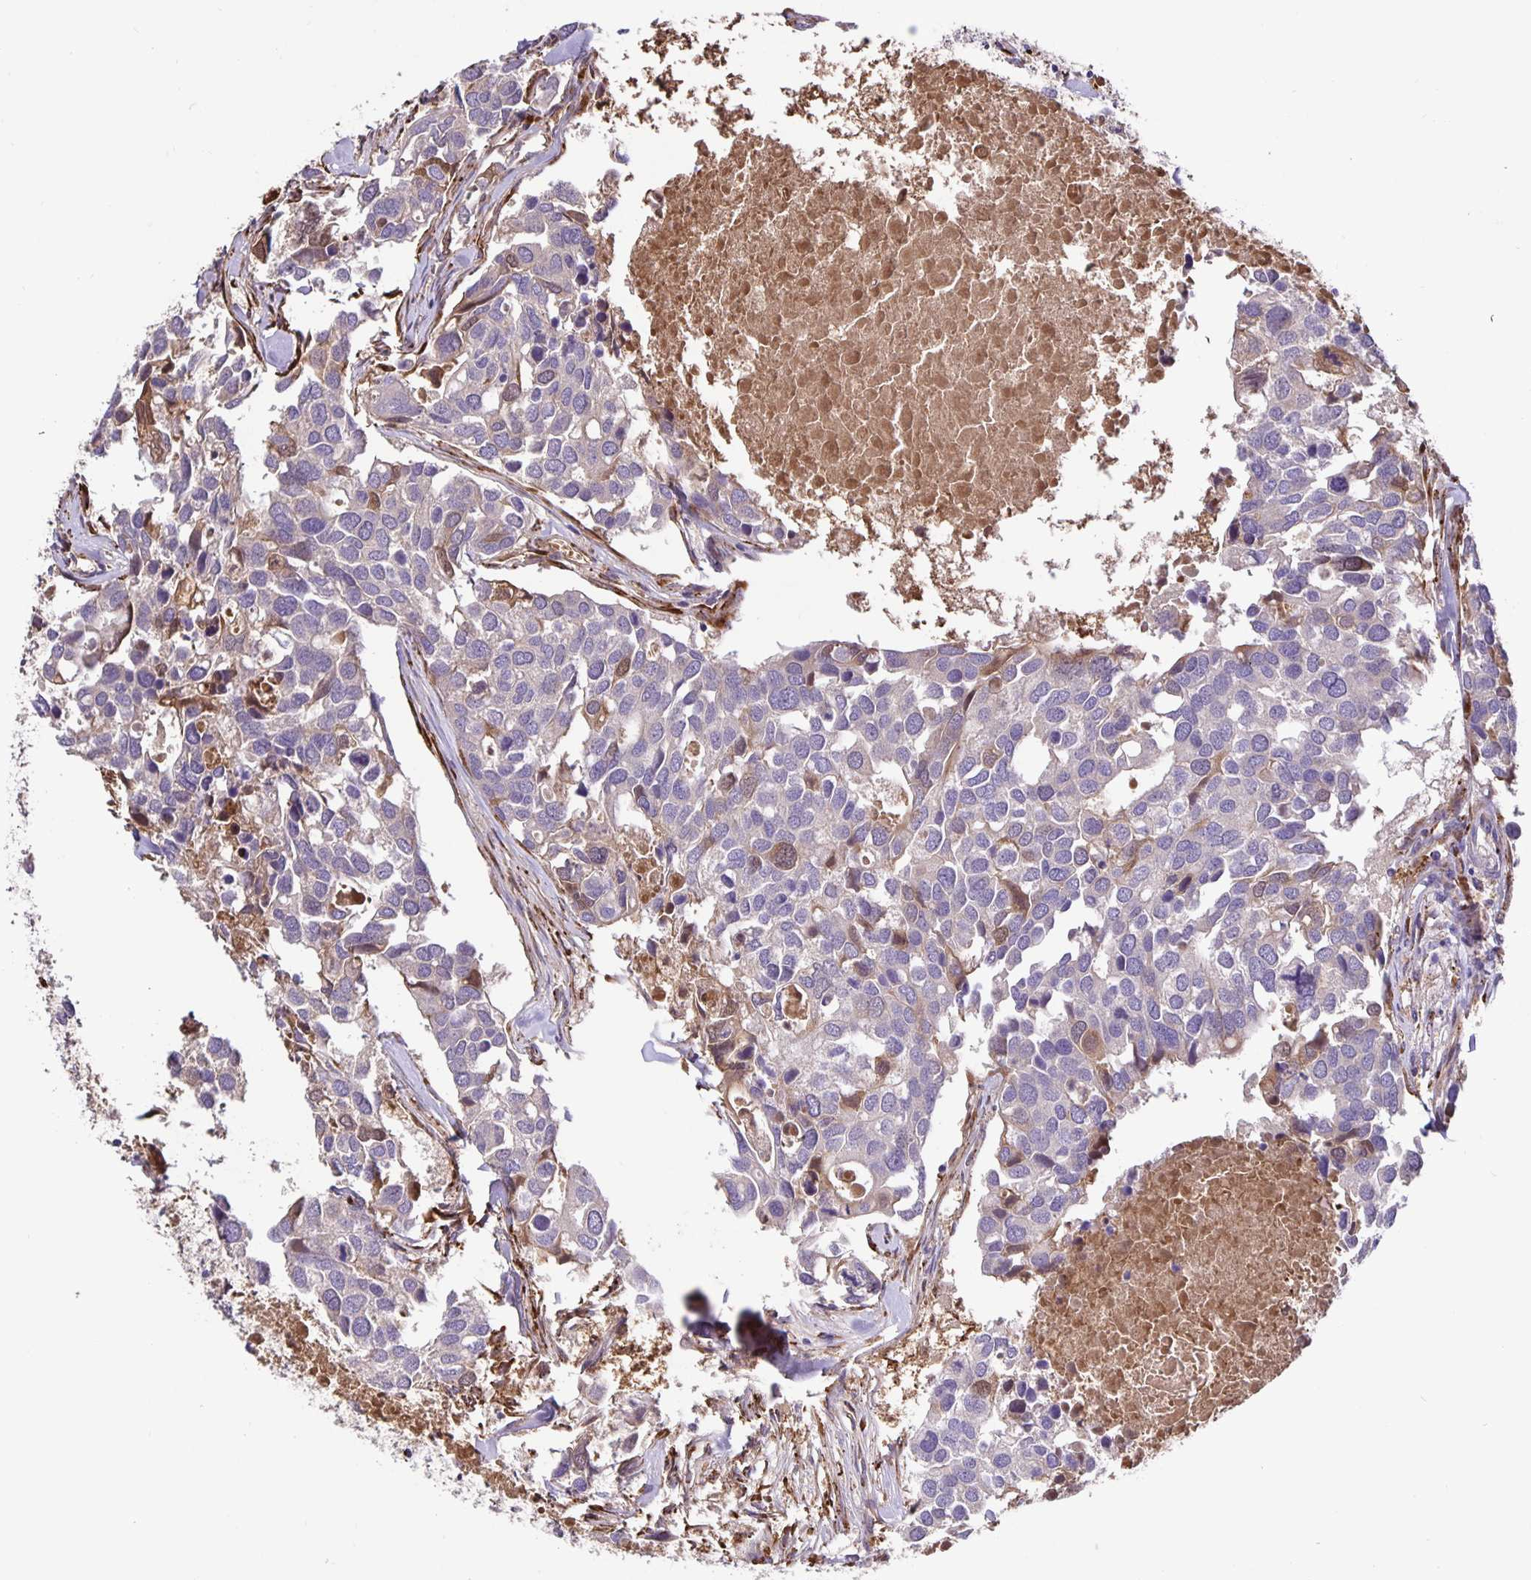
{"staining": {"intensity": "moderate", "quantity": "<25%", "location": "cytoplasmic/membranous"}, "tissue": "breast cancer", "cell_type": "Tumor cells", "image_type": "cancer", "snomed": [{"axis": "morphology", "description": "Duct carcinoma"}, {"axis": "topography", "description": "Breast"}], "caption": "Protein analysis of breast cancer tissue exhibits moderate cytoplasmic/membranous staining in approximately <25% of tumor cells.", "gene": "EML6", "patient": {"sex": "female", "age": 83}}